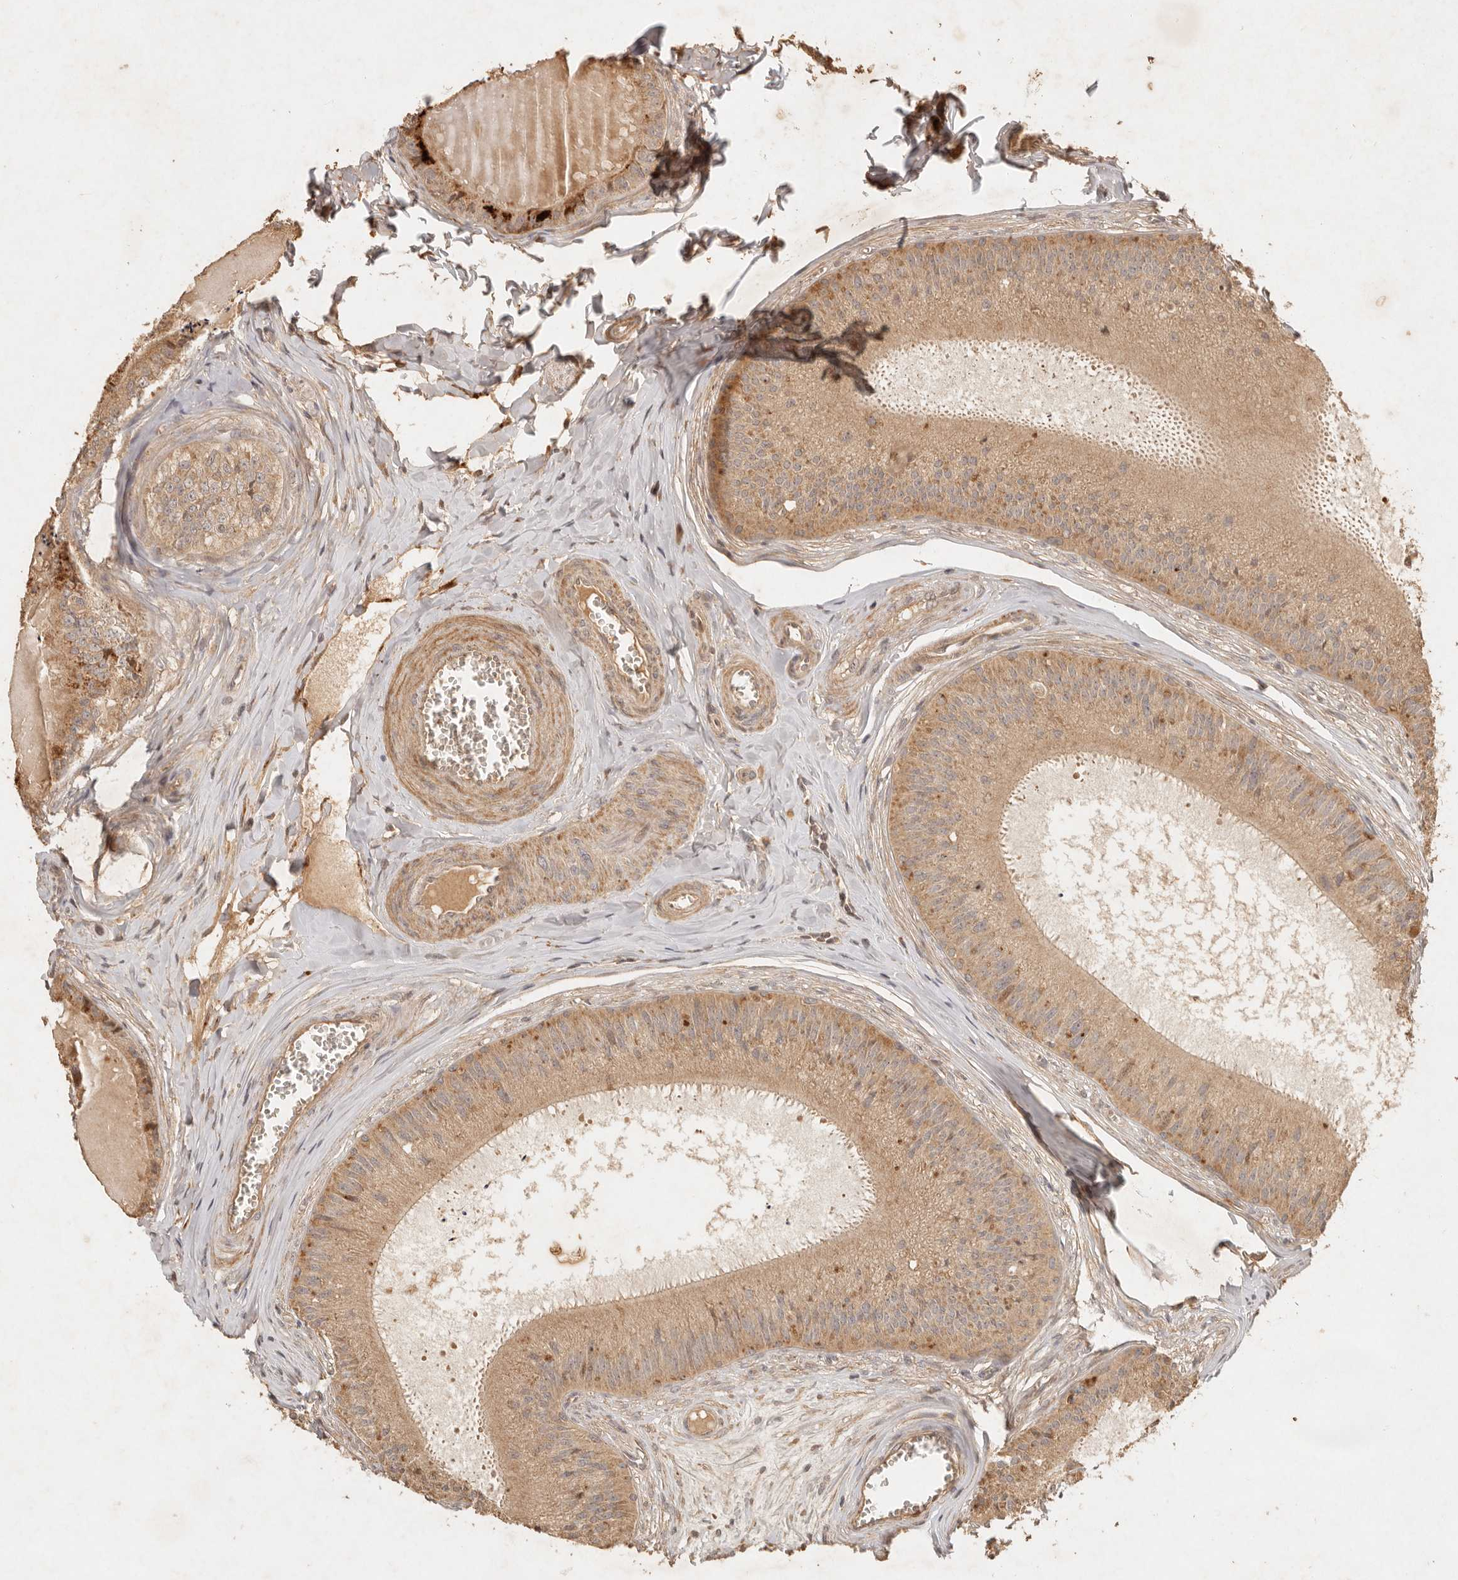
{"staining": {"intensity": "moderate", "quantity": ">75%", "location": "cytoplasmic/membranous"}, "tissue": "epididymis", "cell_type": "Glandular cells", "image_type": "normal", "snomed": [{"axis": "morphology", "description": "Normal tissue, NOS"}, {"axis": "topography", "description": "Epididymis"}], "caption": "Glandular cells display moderate cytoplasmic/membranous expression in approximately >75% of cells in unremarkable epididymis. (Brightfield microscopy of DAB IHC at high magnification).", "gene": "CLEC4C", "patient": {"sex": "male", "age": 31}}